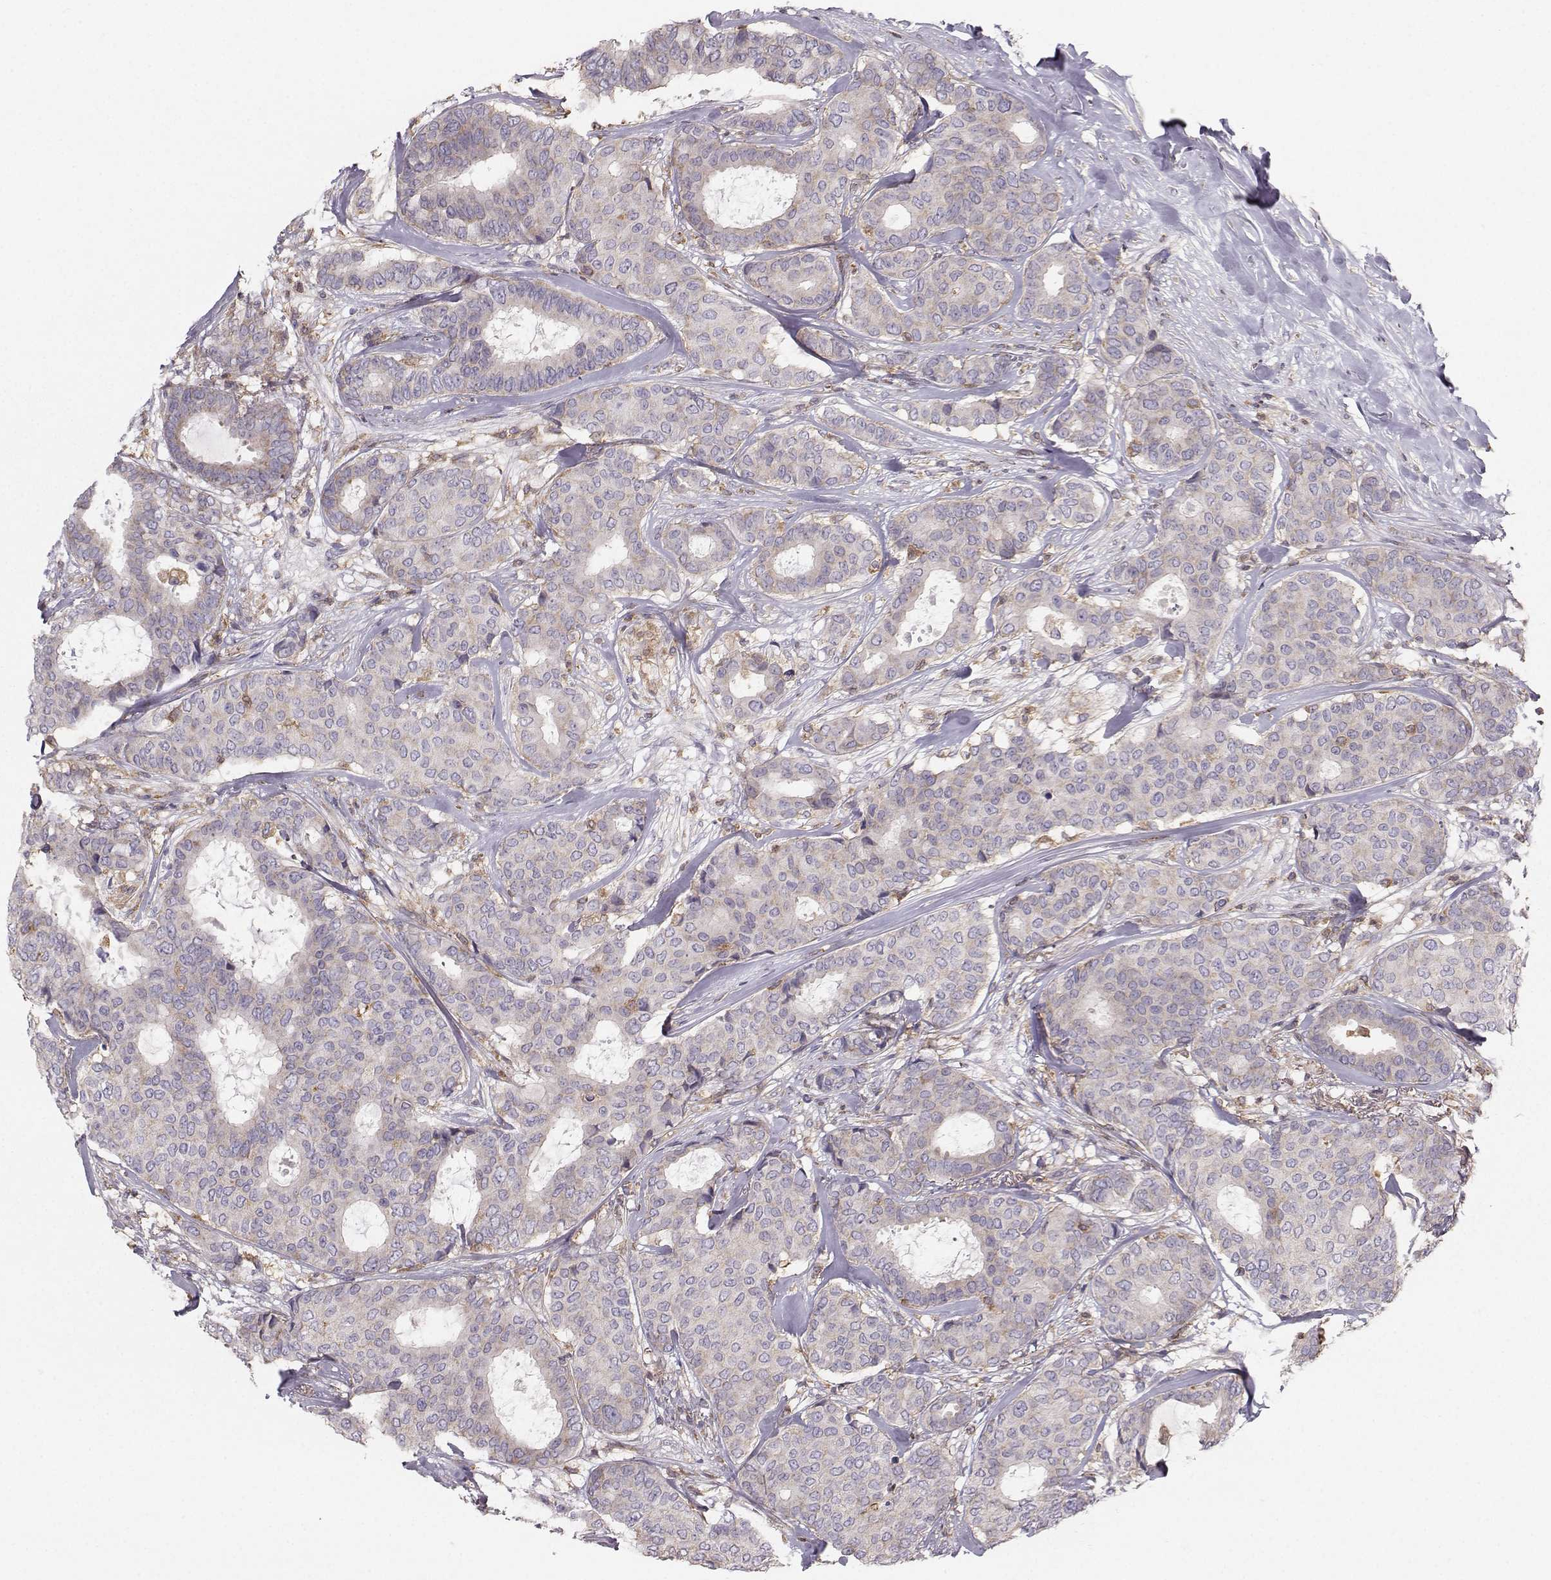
{"staining": {"intensity": "negative", "quantity": "none", "location": "none"}, "tissue": "breast cancer", "cell_type": "Tumor cells", "image_type": "cancer", "snomed": [{"axis": "morphology", "description": "Duct carcinoma"}, {"axis": "topography", "description": "Breast"}], "caption": "An immunohistochemistry photomicrograph of intraductal carcinoma (breast) is shown. There is no staining in tumor cells of intraductal carcinoma (breast).", "gene": "ZBTB32", "patient": {"sex": "female", "age": 75}}